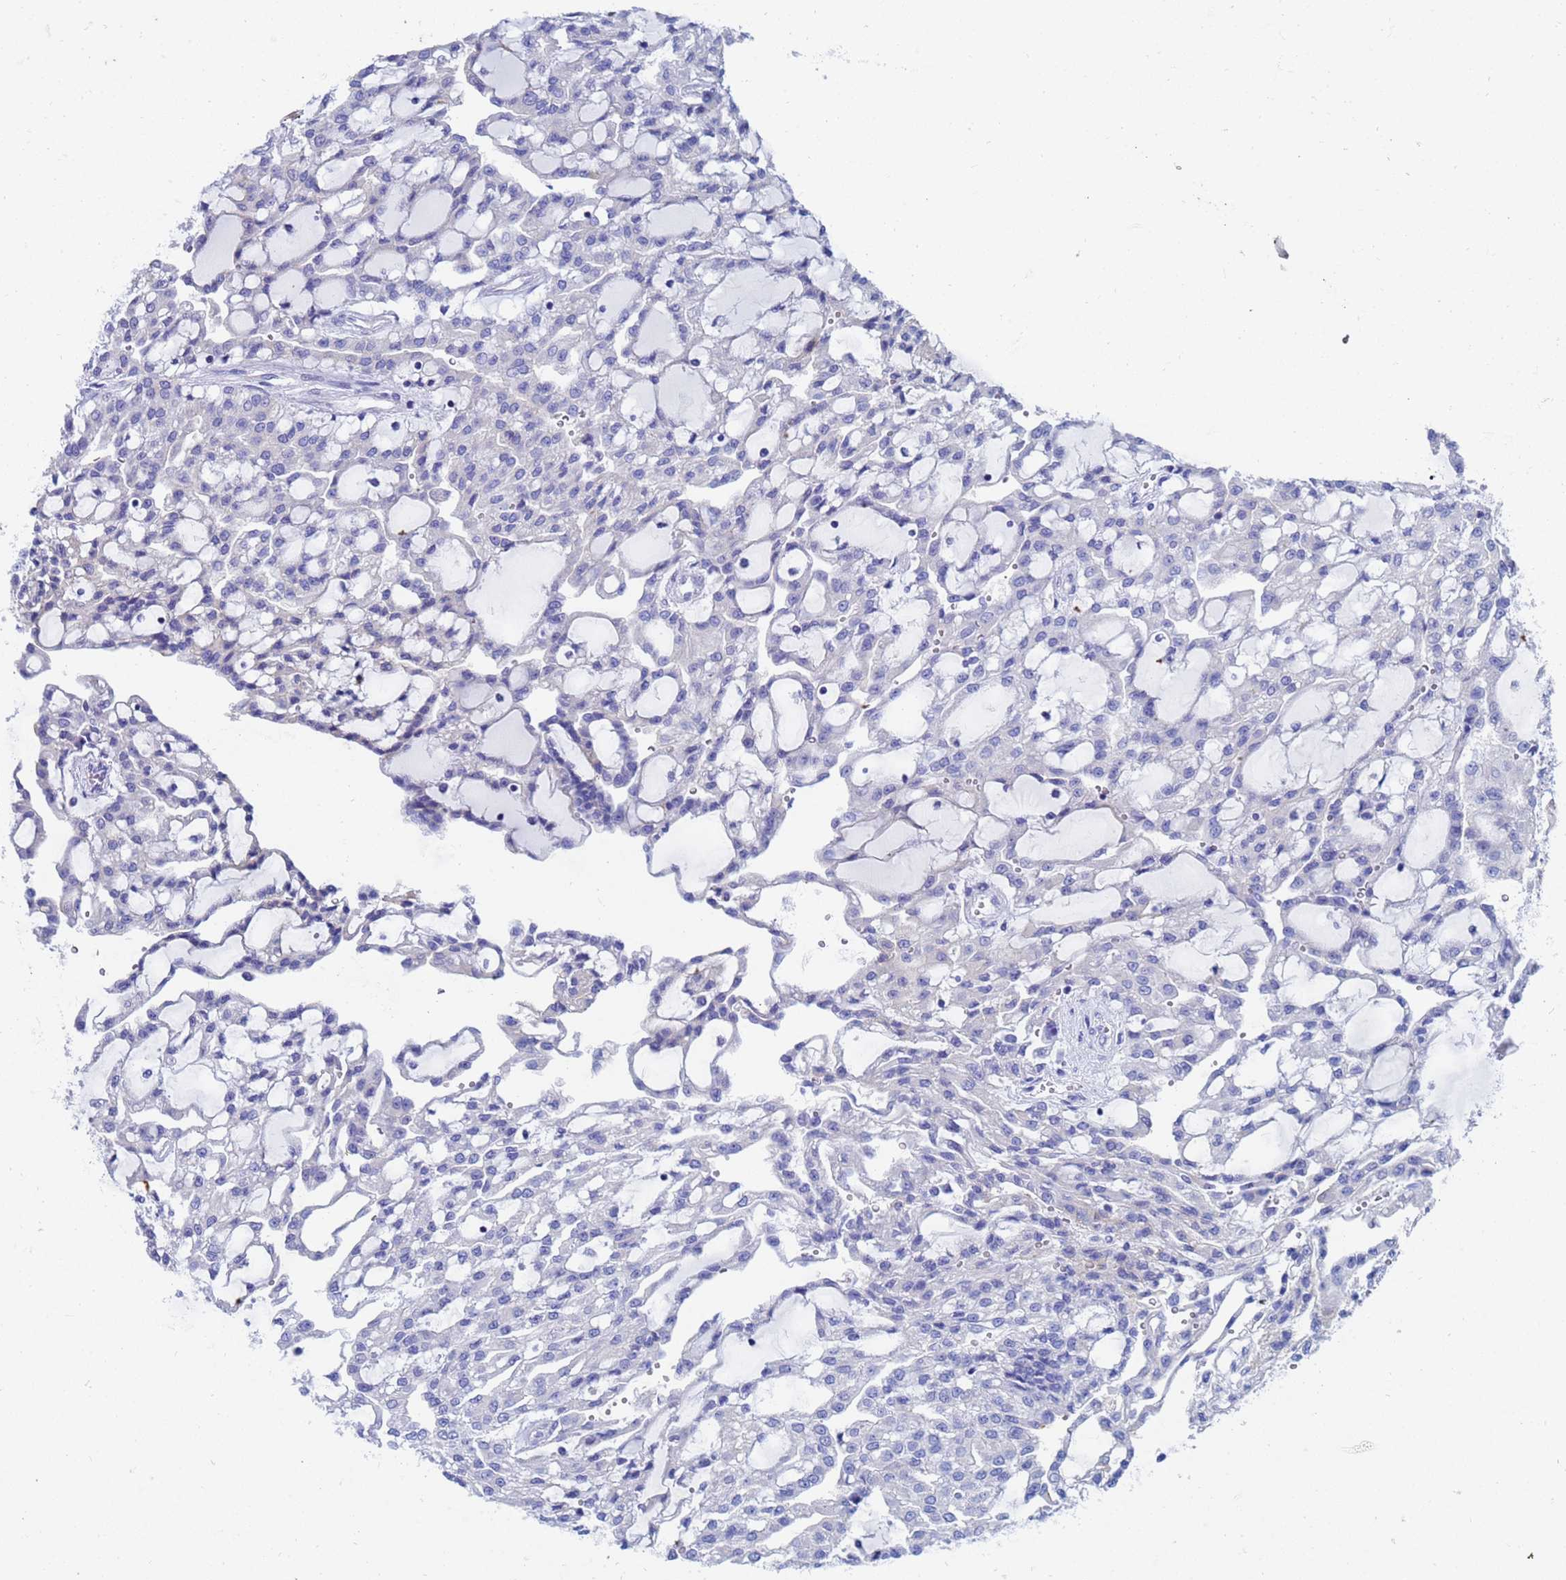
{"staining": {"intensity": "negative", "quantity": "none", "location": "none"}, "tissue": "renal cancer", "cell_type": "Tumor cells", "image_type": "cancer", "snomed": [{"axis": "morphology", "description": "Adenocarcinoma, NOS"}, {"axis": "topography", "description": "Kidney"}], "caption": "A micrograph of human renal adenocarcinoma is negative for staining in tumor cells. The staining was performed using DAB to visualize the protein expression in brown, while the nuclei were stained in blue with hematoxylin (Magnification: 20x).", "gene": "UBE2O", "patient": {"sex": "male", "age": 63}}